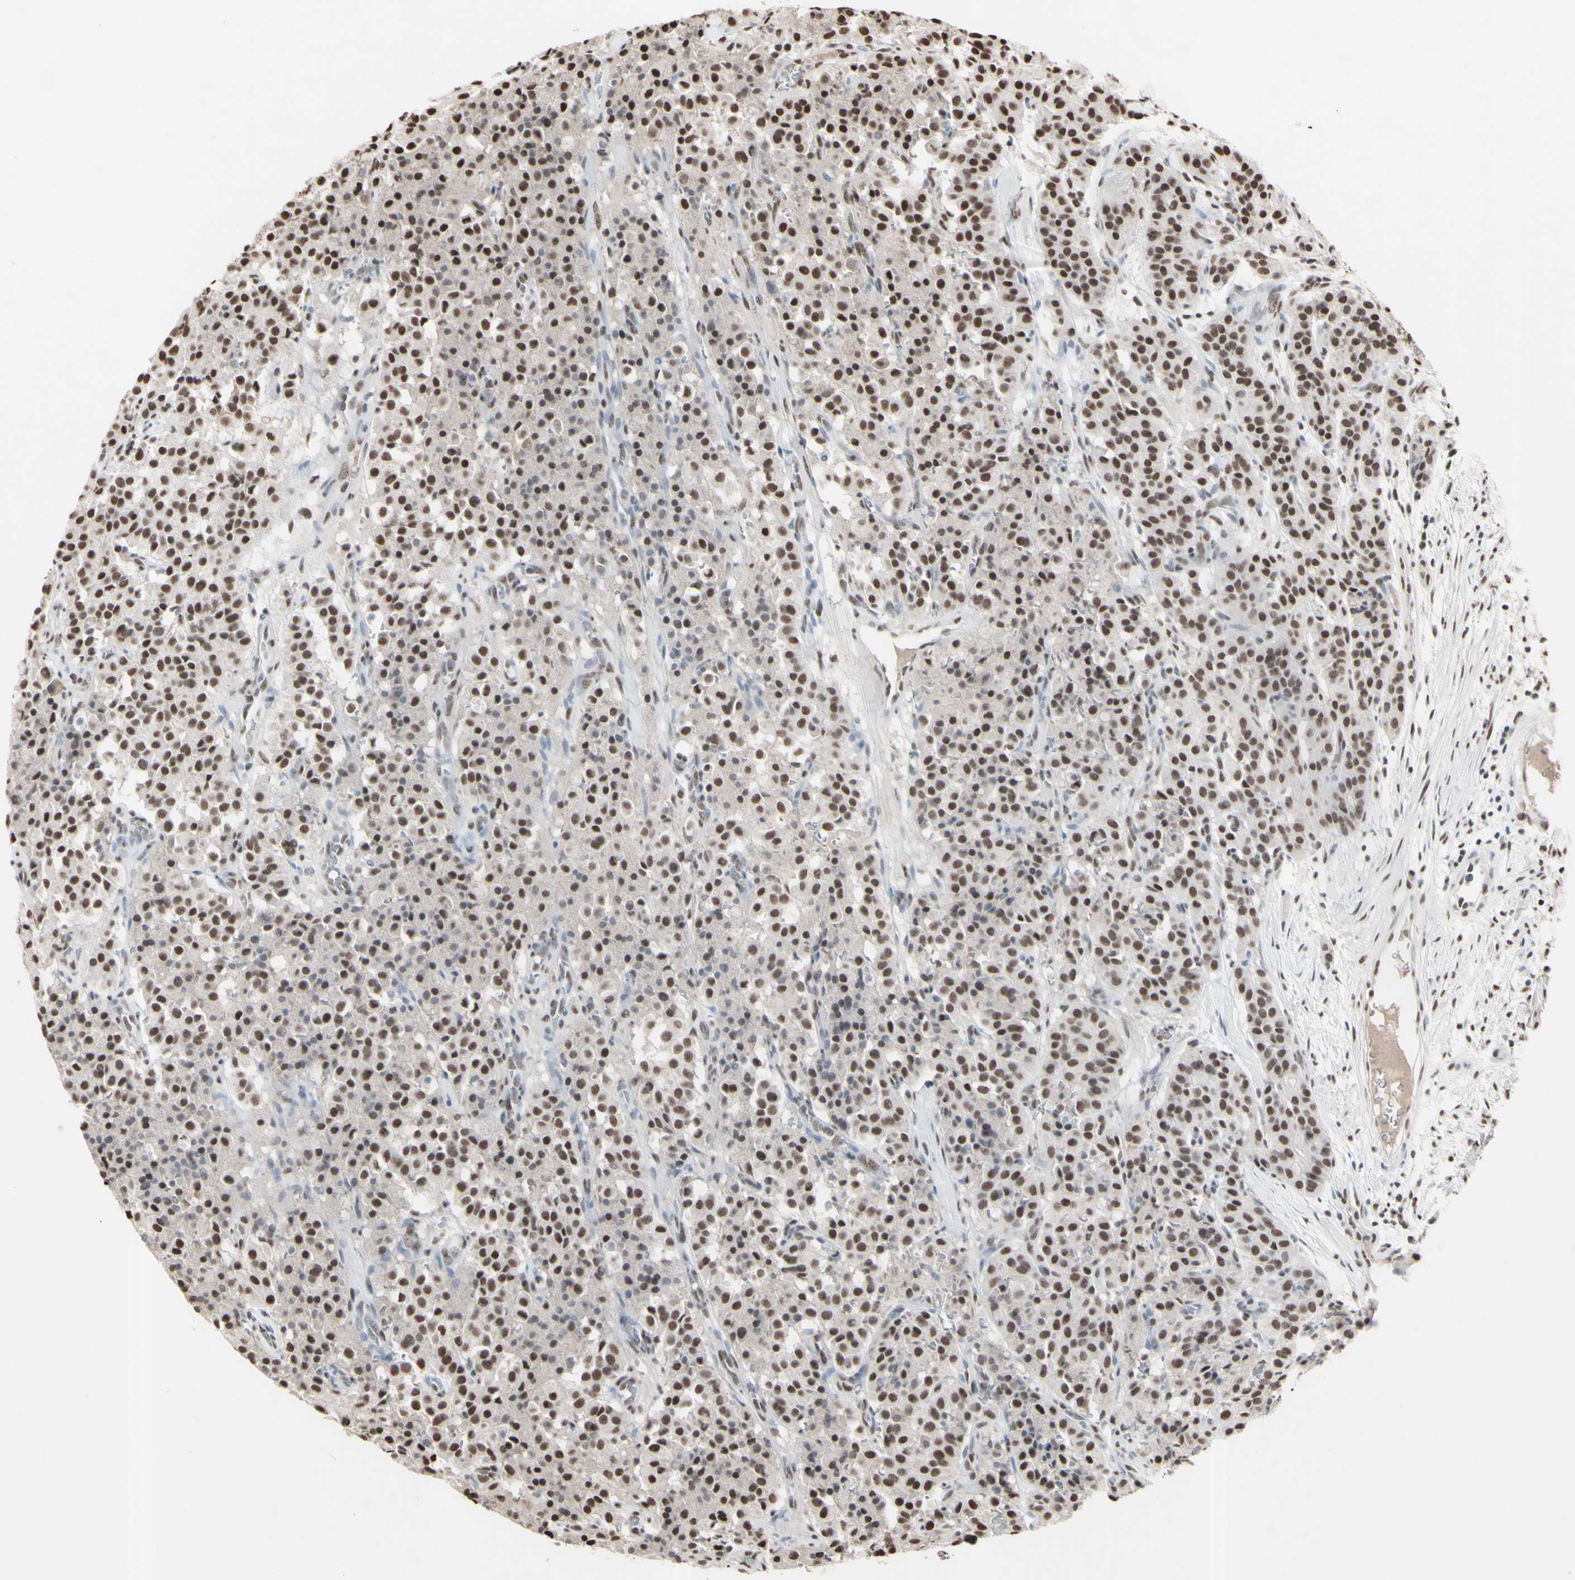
{"staining": {"intensity": "strong", "quantity": ">75%", "location": "nuclear"}, "tissue": "carcinoid", "cell_type": "Tumor cells", "image_type": "cancer", "snomed": [{"axis": "morphology", "description": "Carcinoid, malignant, NOS"}, {"axis": "topography", "description": "Lung"}], "caption": "Brown immunohistochemical staining in carcinoid demonstrates strong nuclear staining in about >75% of tumor cells.", "gene": "TRIM28", "patient": {"sex": "male", "age": 30}}